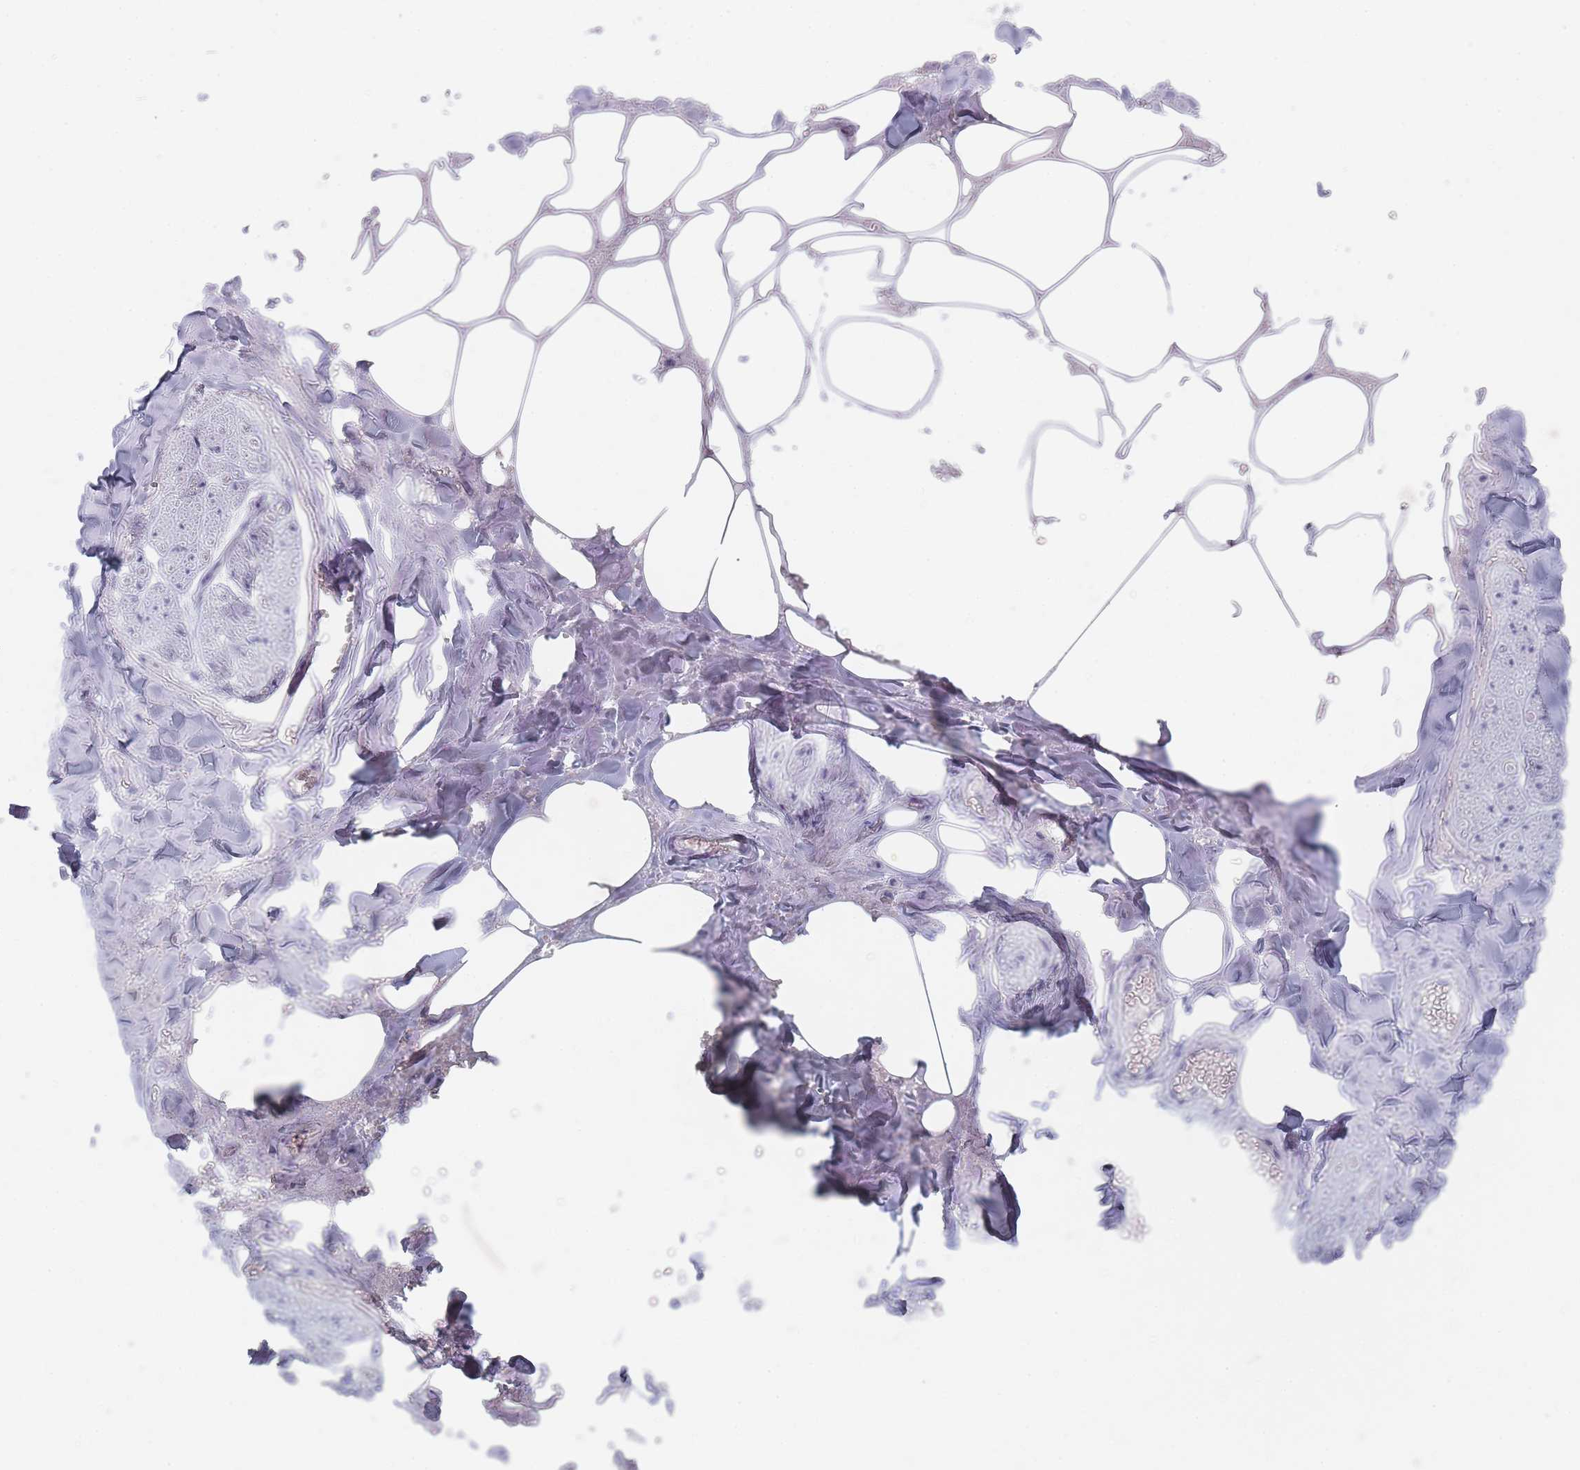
{"staining": {"intensity": "negative", "quantity": "none", "location": "none"}, "tissue": "adipose tissue", "cell_type": "Adipocytes", "image_type": "normal", "snomed": [{"axis": "morphology", "description": "Normal tissue, NOS"}, {"axis": "topography", "description": "Salivary gland"}, {"axis": "topography", "description": "Peripheral nerve tissue"}], "caption": "Adipocytes are negative for protein expression in normal human adipose tissue. (DAB (3,3'-diaminobenzidine) immunohistochemistry (IHC), high magnification).", "gene": "IMPG1", "patient": {"sex": "male", "age": 38}}